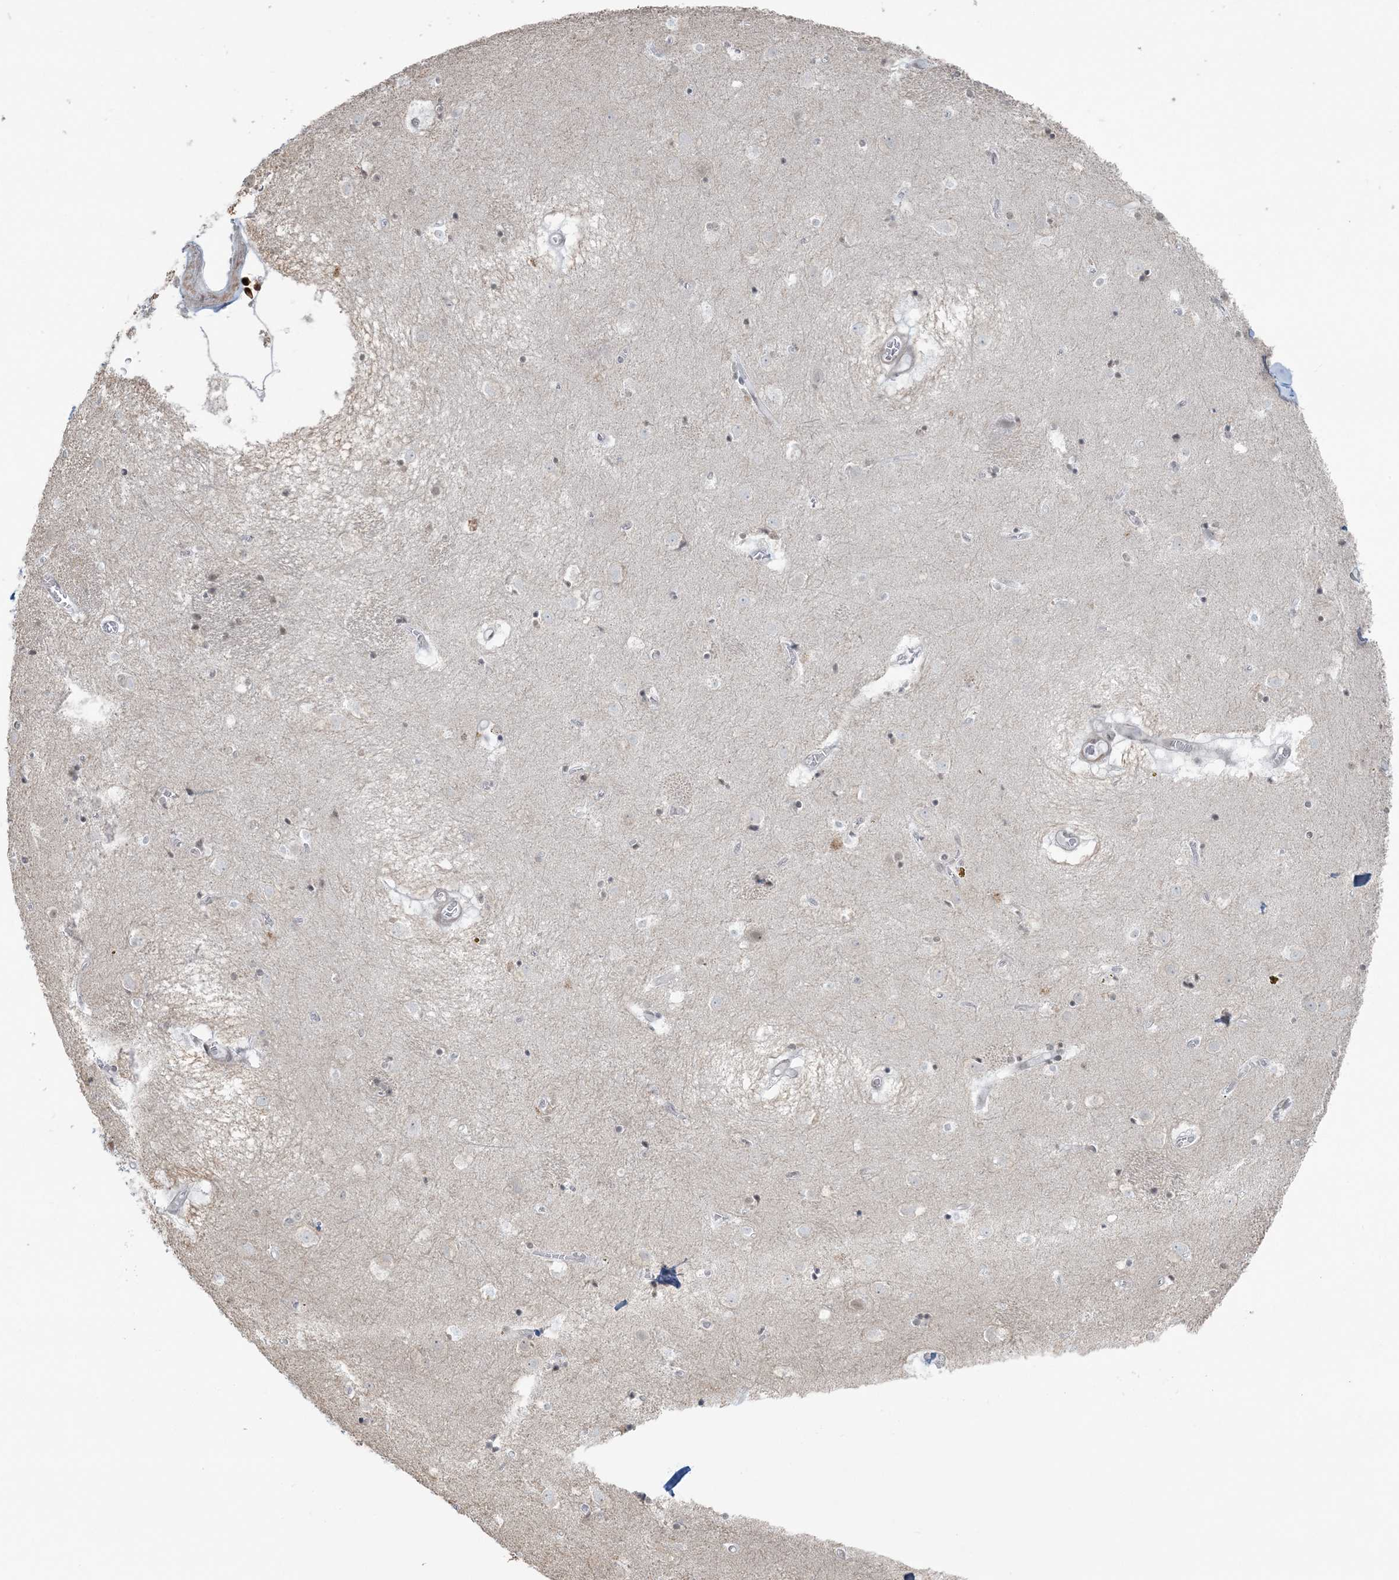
{"staining": {"intensity": "weak", "quantity": "<25%", "location": "nuclear"}, "tissue": "caudate", "cell_type": "Glial cells", "image_type": "normal", "snomed": [{"axis": "morphology", "description": "Normal tissue, NOS"}, {"axis": "topography", "description": "Lateral ventricle wall"}], "caption": "This photomicrograph is of unremarkable caudate stained with immunohistochemistry (IHC) to label a protein in brown with the nuclei are counter-stained blue. There is no positivity in glial cells.", "gene": "ZNF787", "patient": {"sex": "male", "age": 70}}